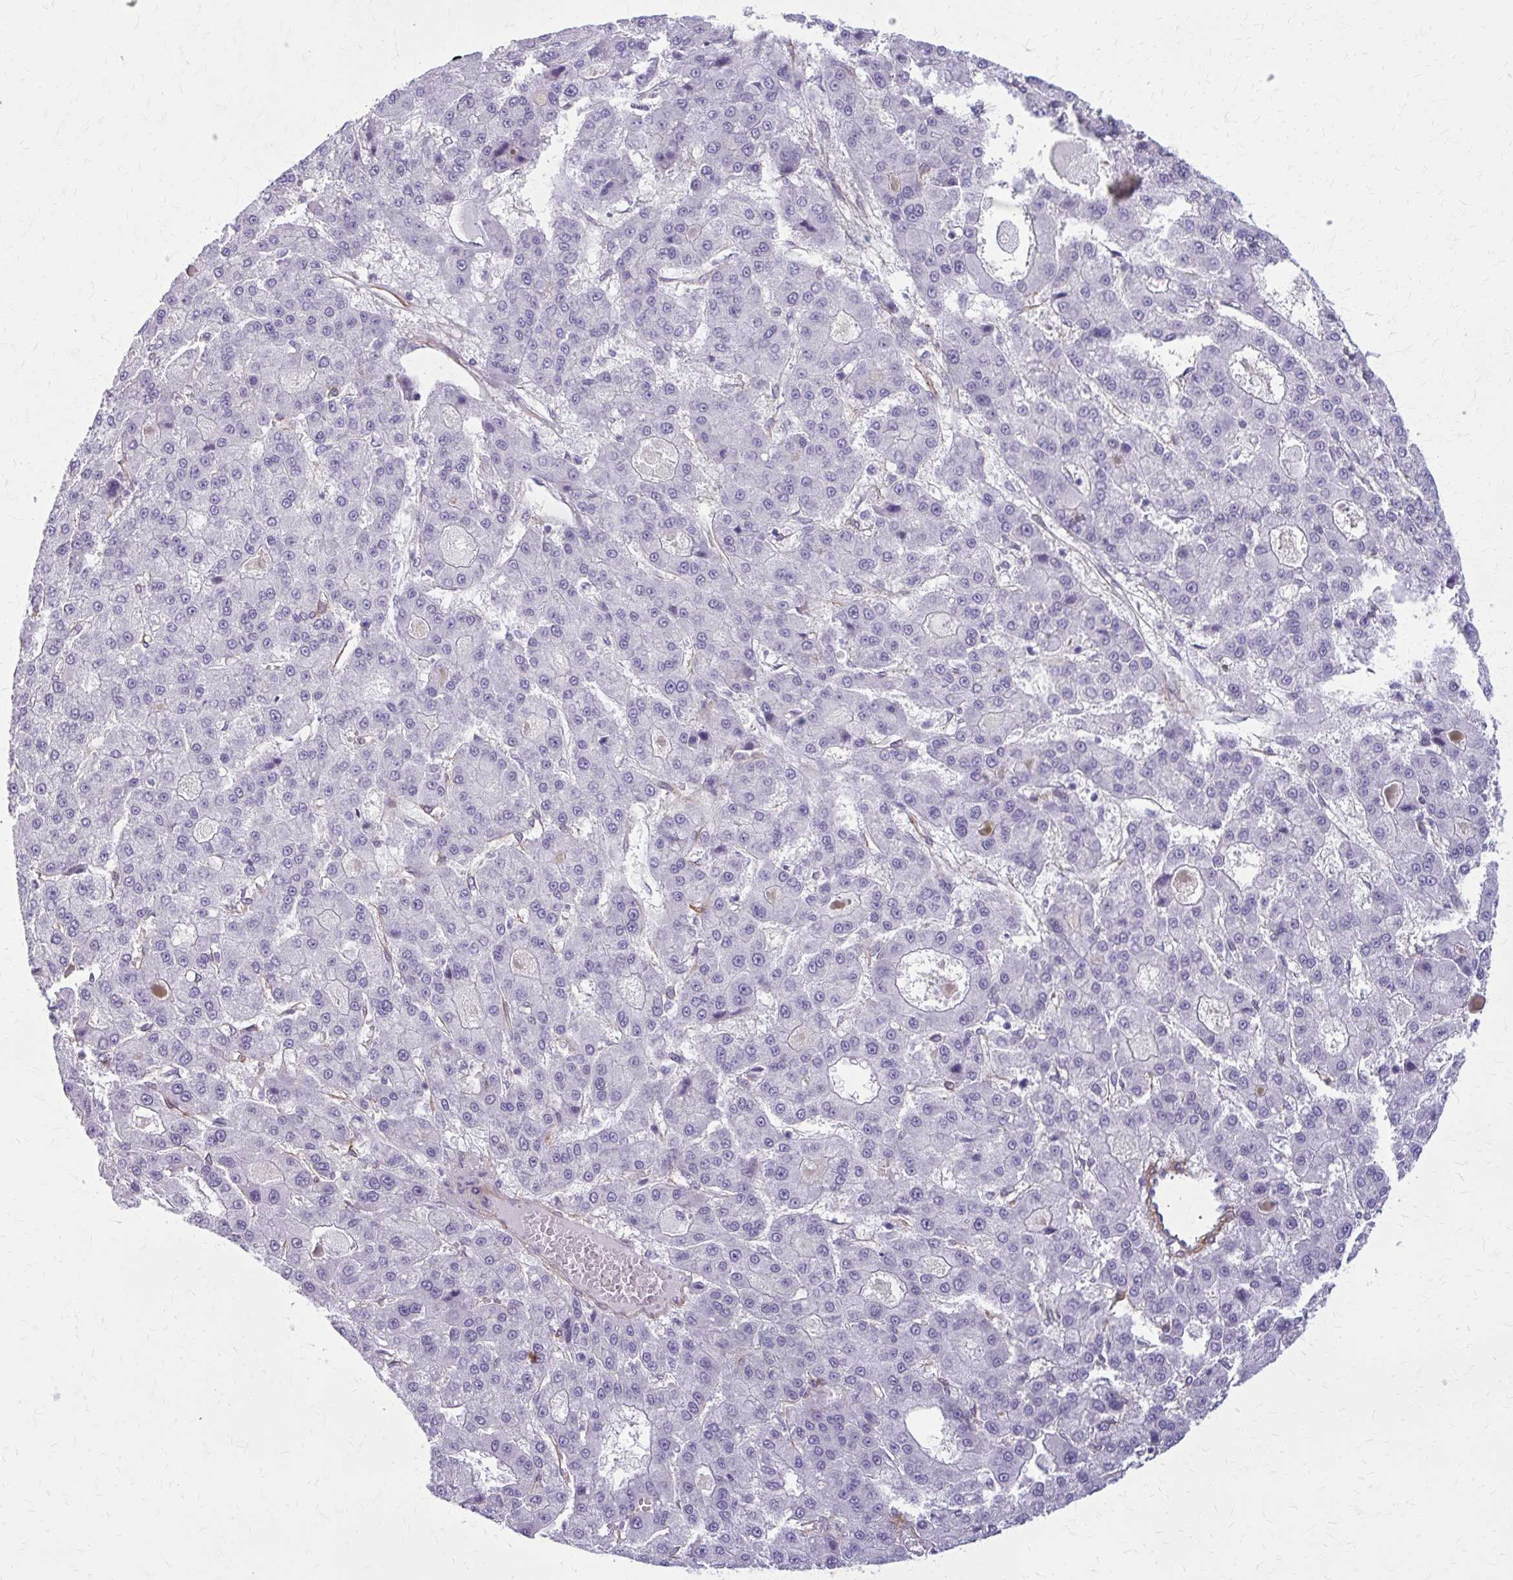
{"staining": {"intensity": "negative", "quantity": "none", "location": "none"}, "tissue": "liver cancer", "cell_type": "Tumor cells", "image_type": "cancer", "snomed": [{"axis": "morphology", "description": "Carcinoma, Hepatocellular, NOS"}, {"axis": "topography", "description": "Liver"}], "caption": "Immunohistochemistry (IHC) micrograph of neoplastic tissue: liver cancer (hepatocellular carcinoma) stained with DAB (3,3'-diaminobenzidine) exhibits no significant protein positivity in tumor cells.", "gene": "AKAP12", "patient": {"sex": "male", "age": 70}}